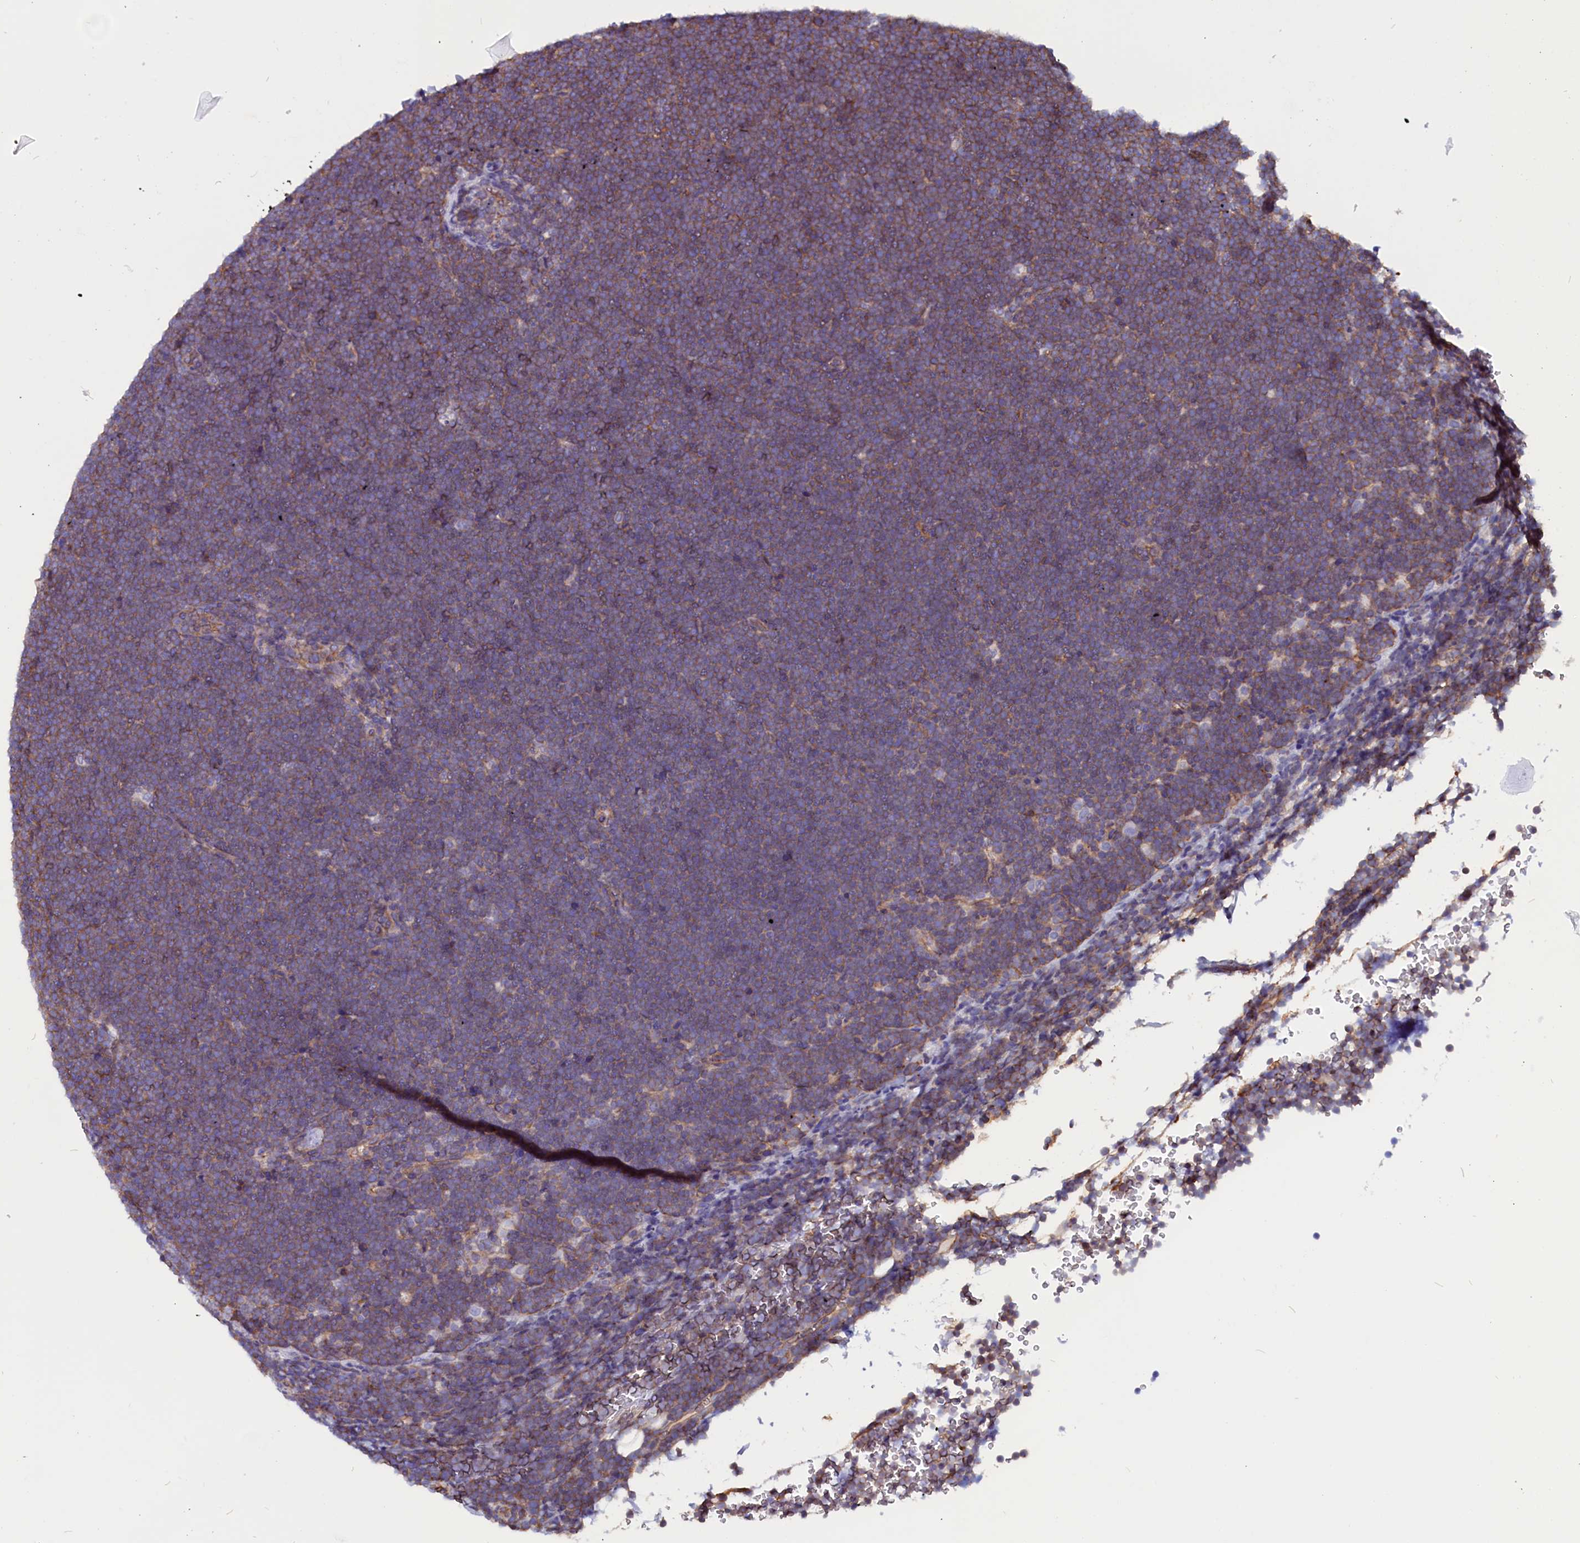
{"staining": {"intensity": "negative", "quantity": "none", "location": "none"}, "tissue": "lymphoma", "cell_type": "Tumor cells", "image_type": "cancer", "snomed": [{"axis": "morphology", "description": "Malignant lymphoma, non-Hodgkin's type, High grade"}, {"axis": "topography", "description": "Lymph node"}], "caption": "Tumor cells show no significant protein staining in high-grade malignant lymphoma, non-Hodgkin's type.", "gene": "ZNF749", "patient": {"sex": "male", "age": 13}}